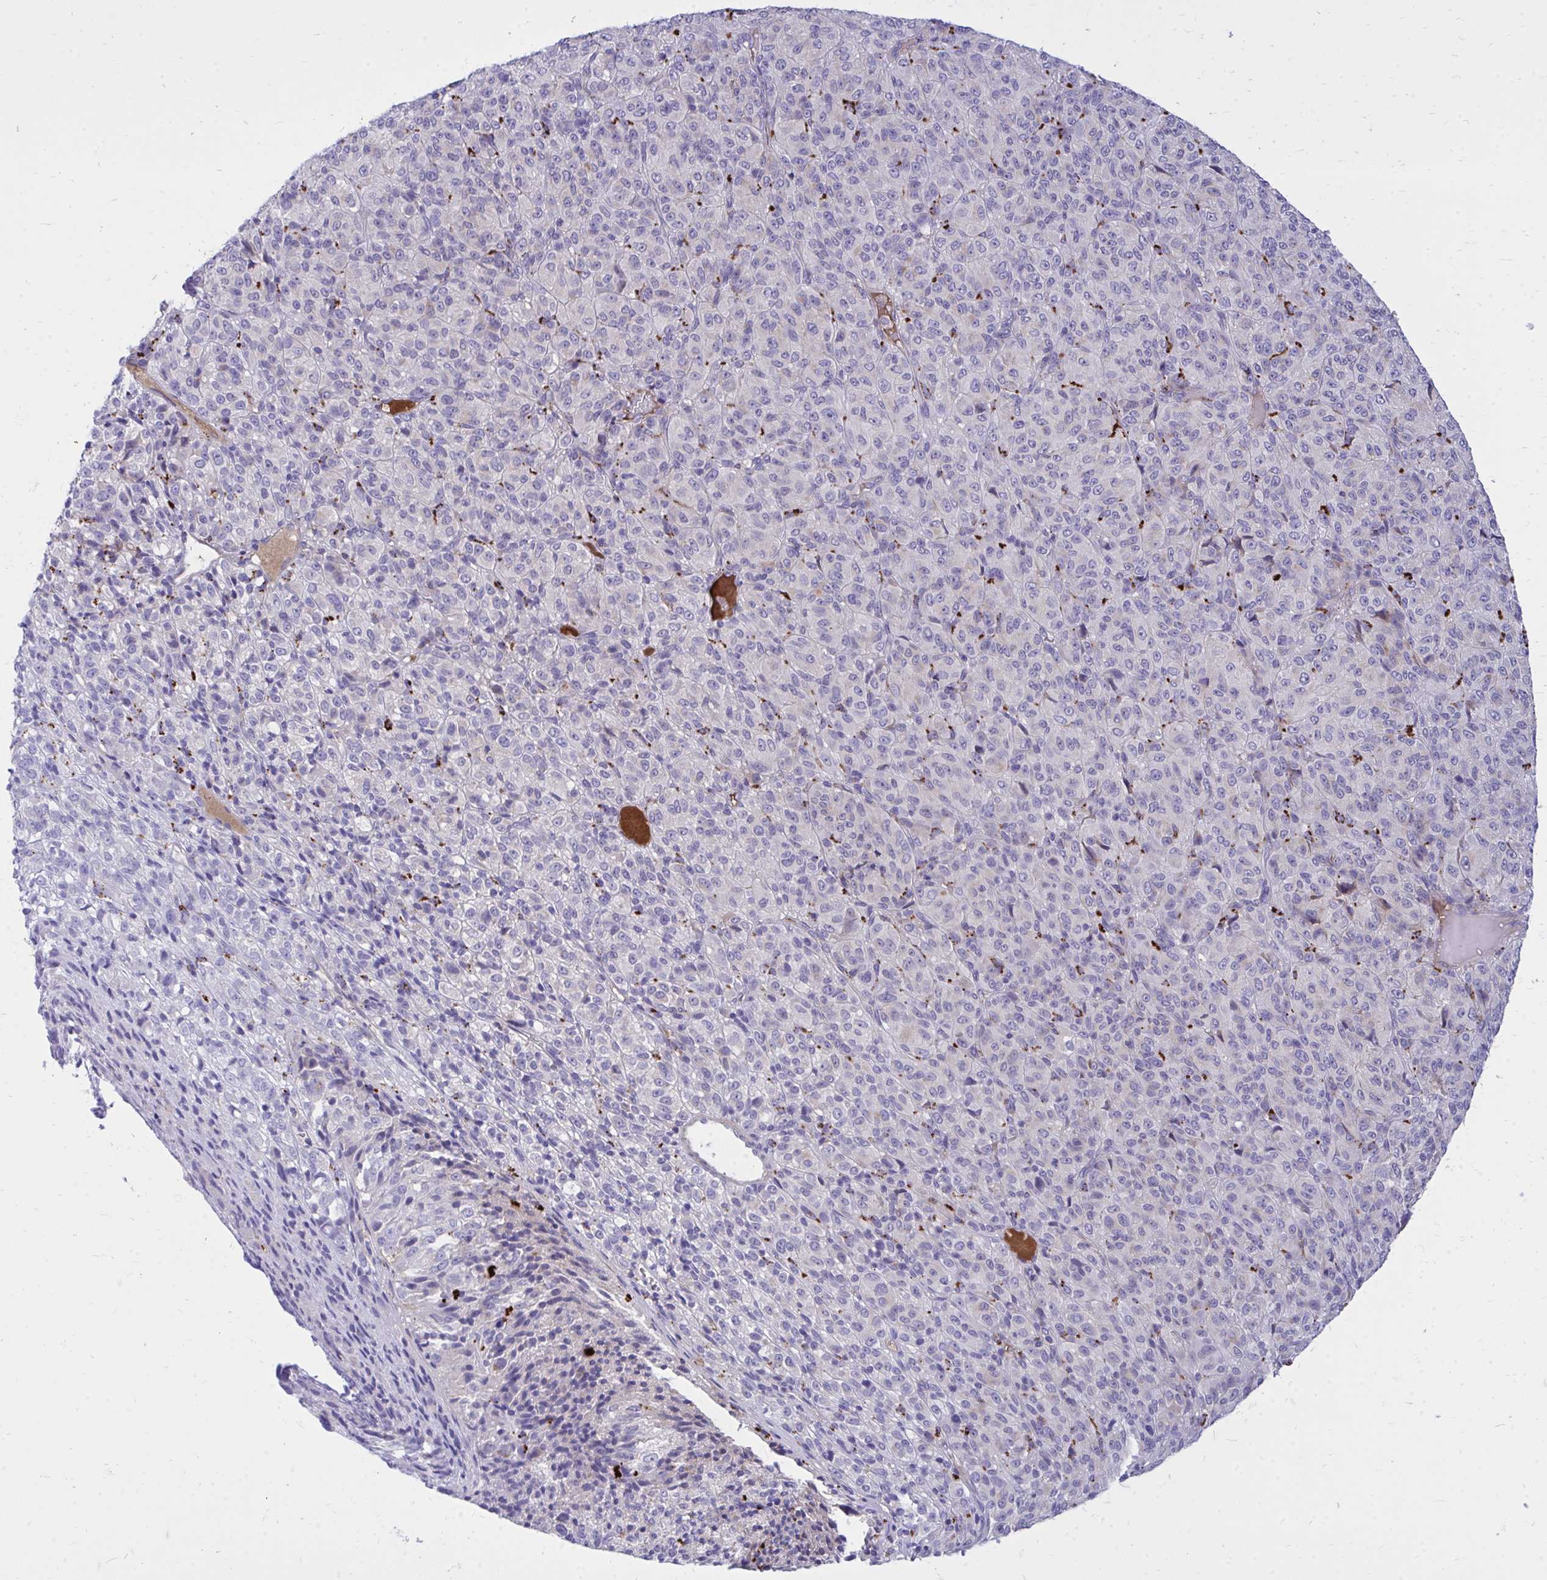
{"staining": {"intensity": "negative", "quantity": "none", "location": "none"}, "tissue": "melanoma", "cell_type": "Tumor cells", "image_type": "cancer", "snomed": [{"axis": "morphology", "description": "Malignant melanoma, Metastatic site"}, {"axis": "topography", "description": "Brain"}], "caption": "Tumor cells show no significant positivity in melanoma.", "gene": "TP53I11", "patient": {"sex": "female", "age": 56}}